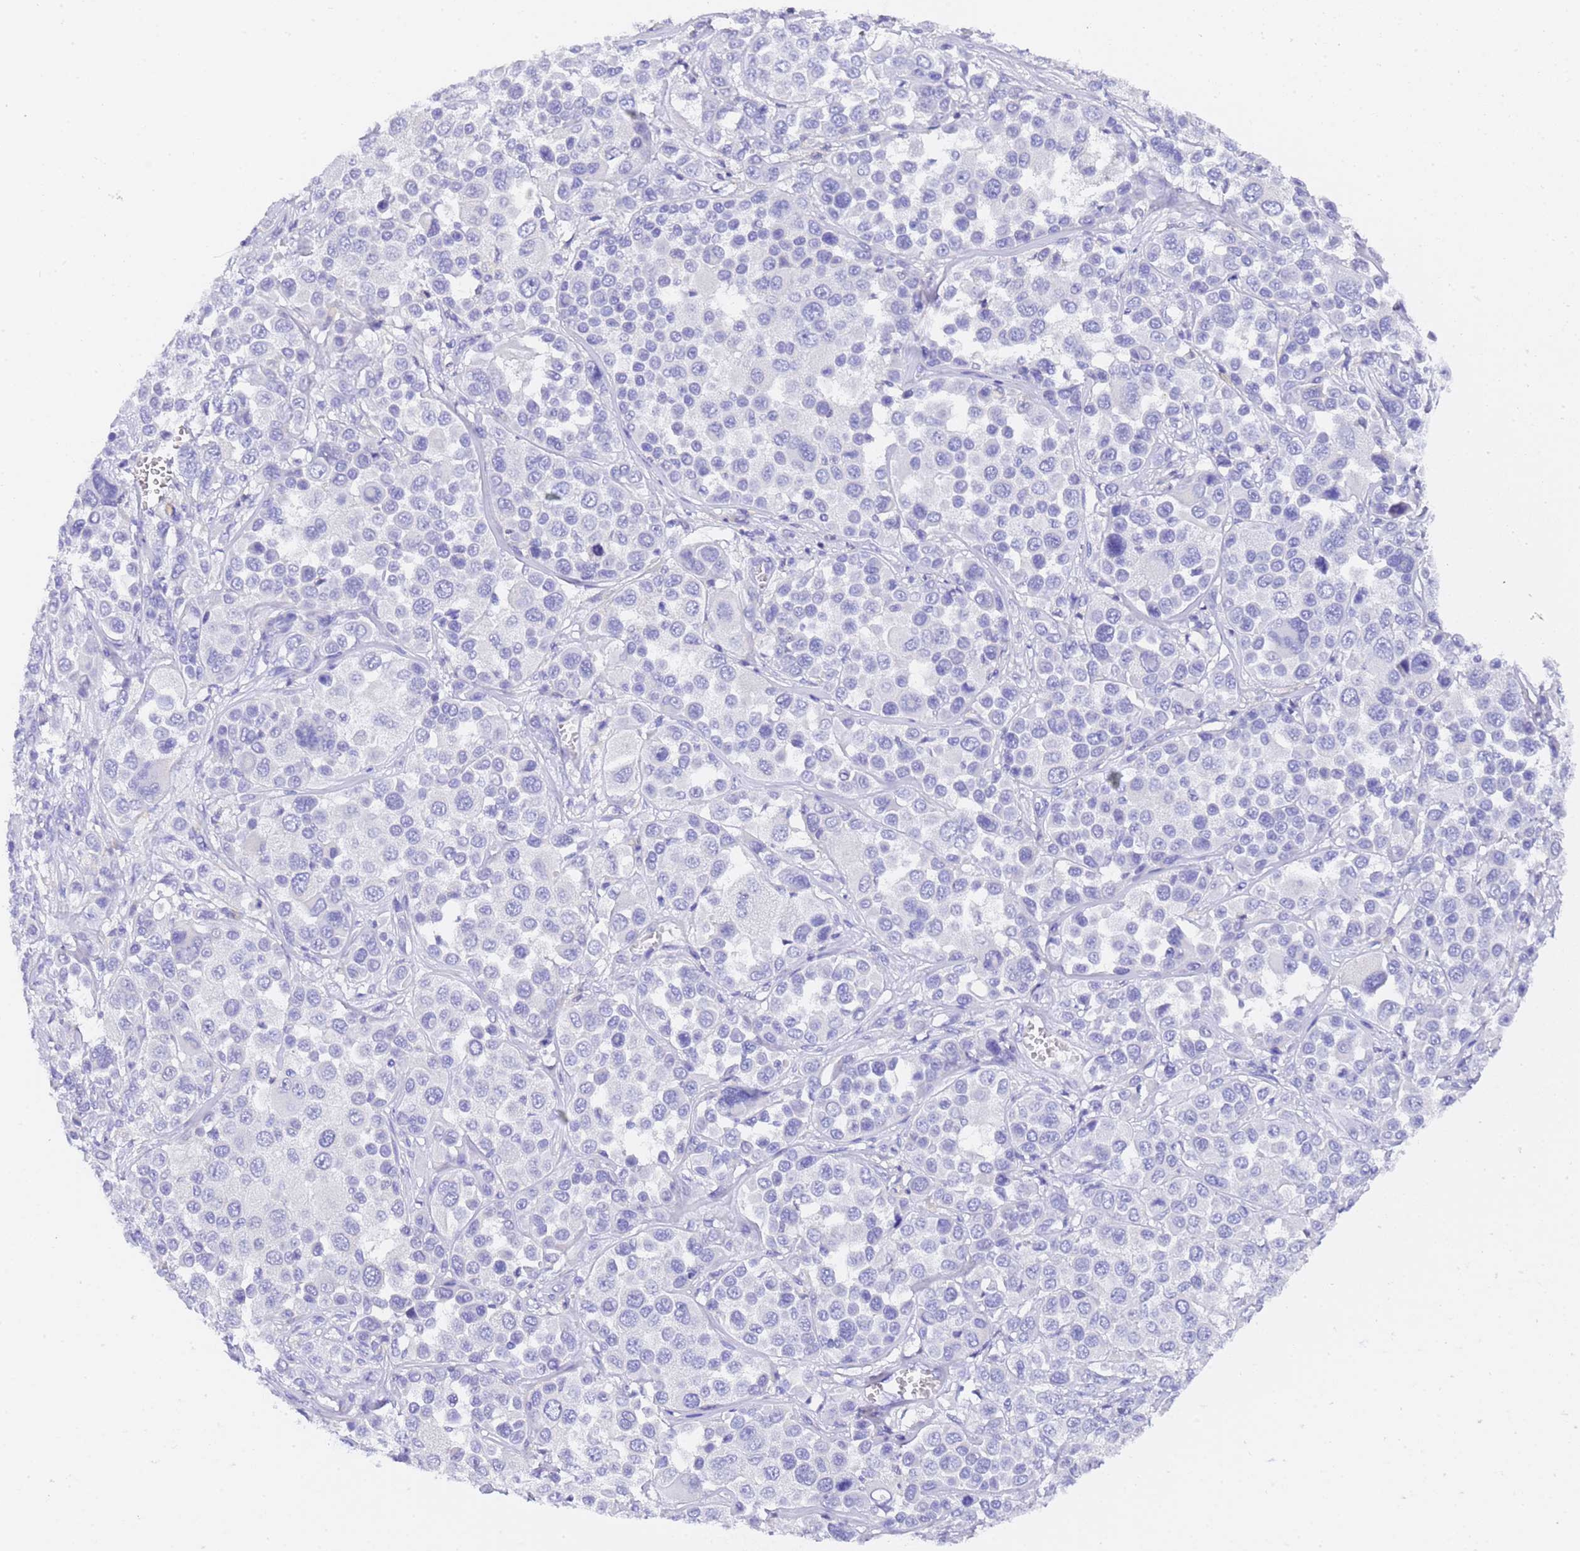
{"staining": {"intensity": "negative", "quantity": "none", "location": "none"}, "tissue": "melanoma", "cell_type": "Tumor cells", "image_type": "cancer", "snomed": [{"axis": "morphology", "description": "Malignant melanoma, NOS"}, {"axis": "topography", "description": "Skin of trunk"}], "caption": "Tumor cells show no significant protein positivity in melanoma.", "gene": "GABRA1", "patient": {"sex": "male", "age": 71}}